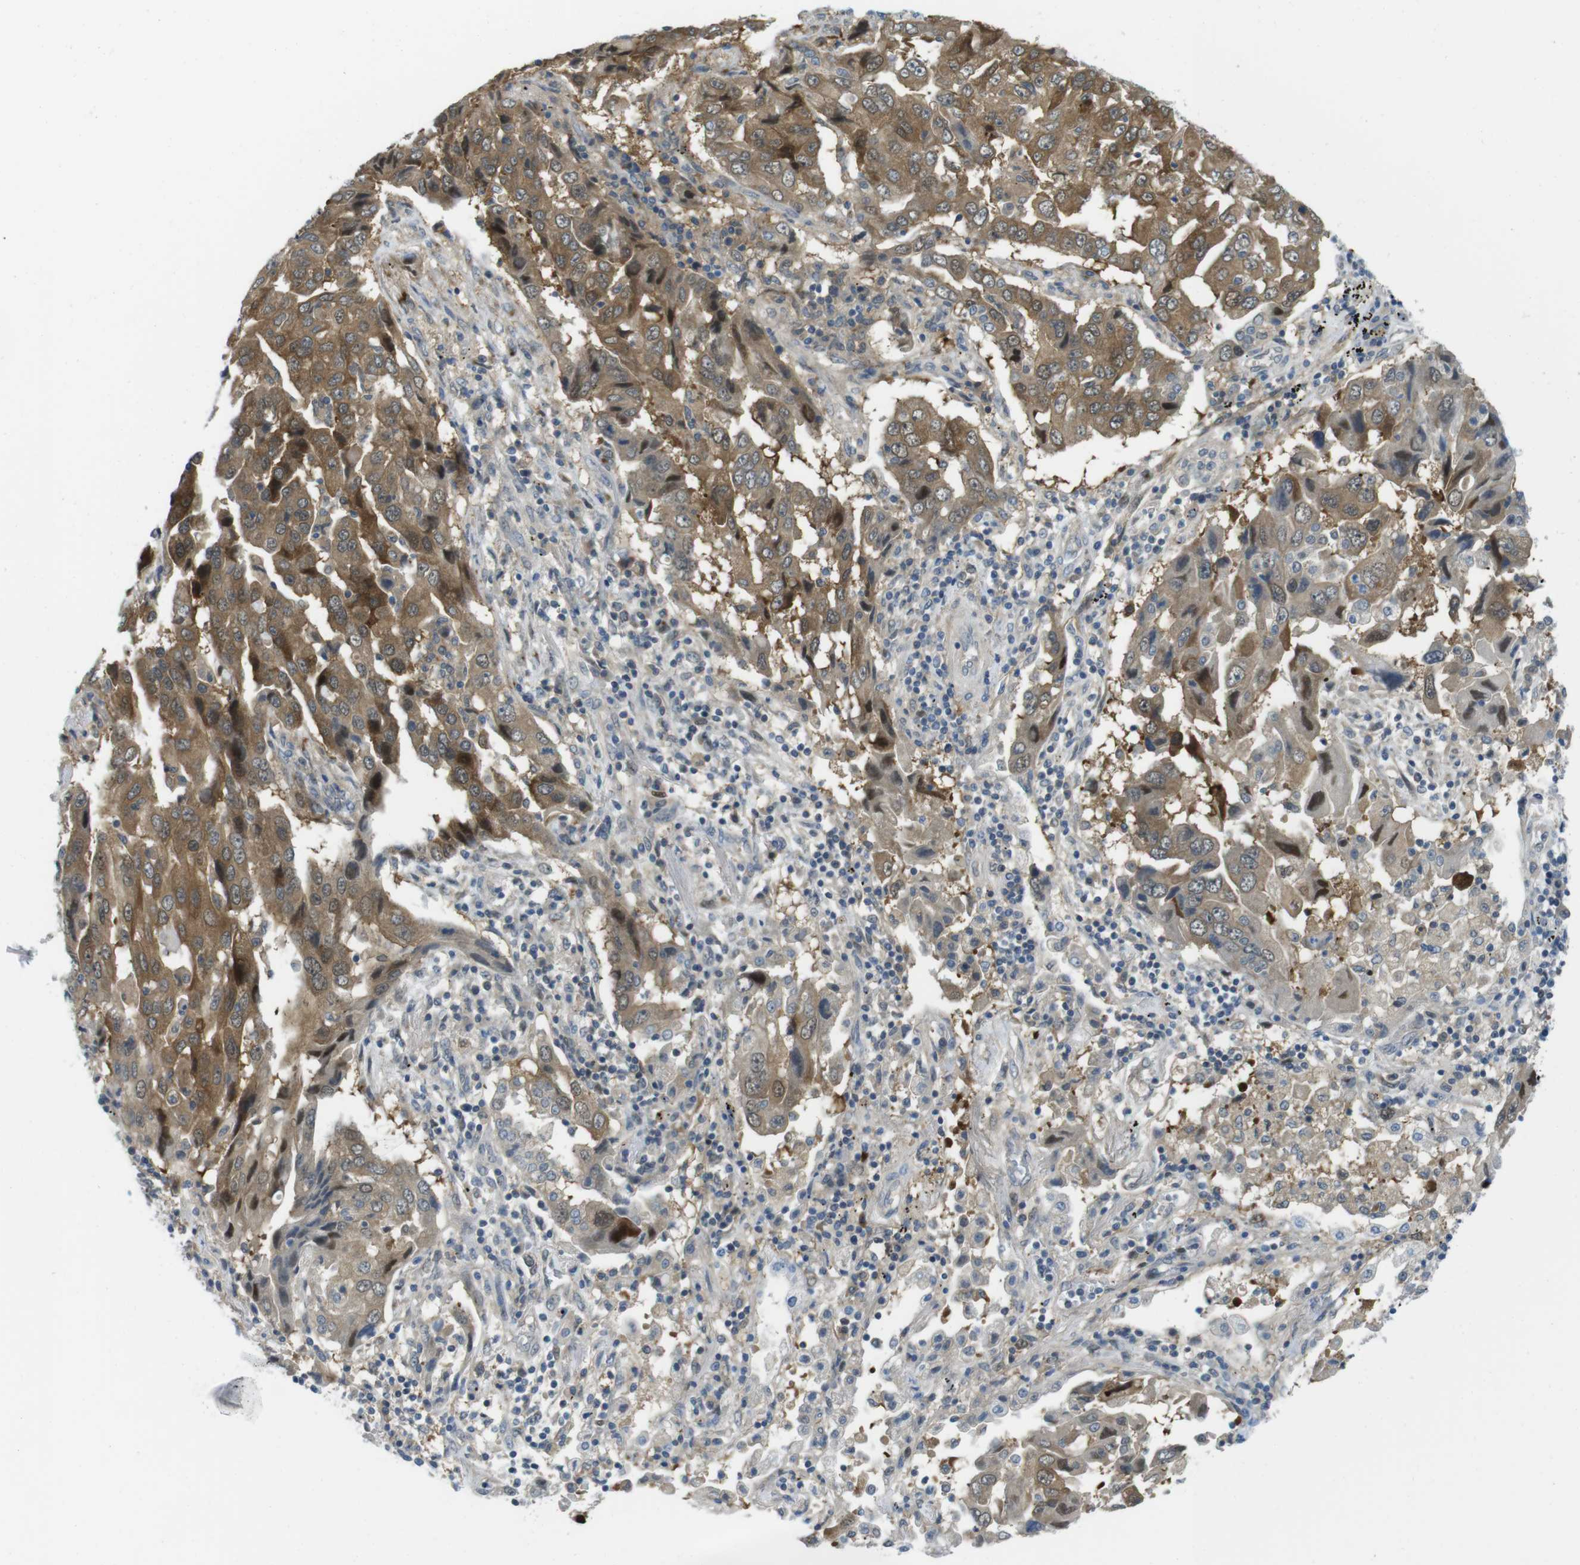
{"staining": {"intensity": "moderate", "quantity": ">75%", "location": "cytoplasmic/membranous,nuclear"}, "tissue": "lung cancer", "cell_type": "Tumor cells", "image_type": "cancer", "snomed": [{"axis": "morphology", "description": "Adenocarcinoma, NOS"}, {"axis": "topography", "description": "Lung"}], "caption": "This micrograph shows immunohistochemistry (IHC) staining of human lung cancer, with medium moderate cytoplasmic/membranous and nuclear positivity in approximately >75% of tumor cells.", "gene": "CASP2", "patient": {"sex": "female", "age": 65}}